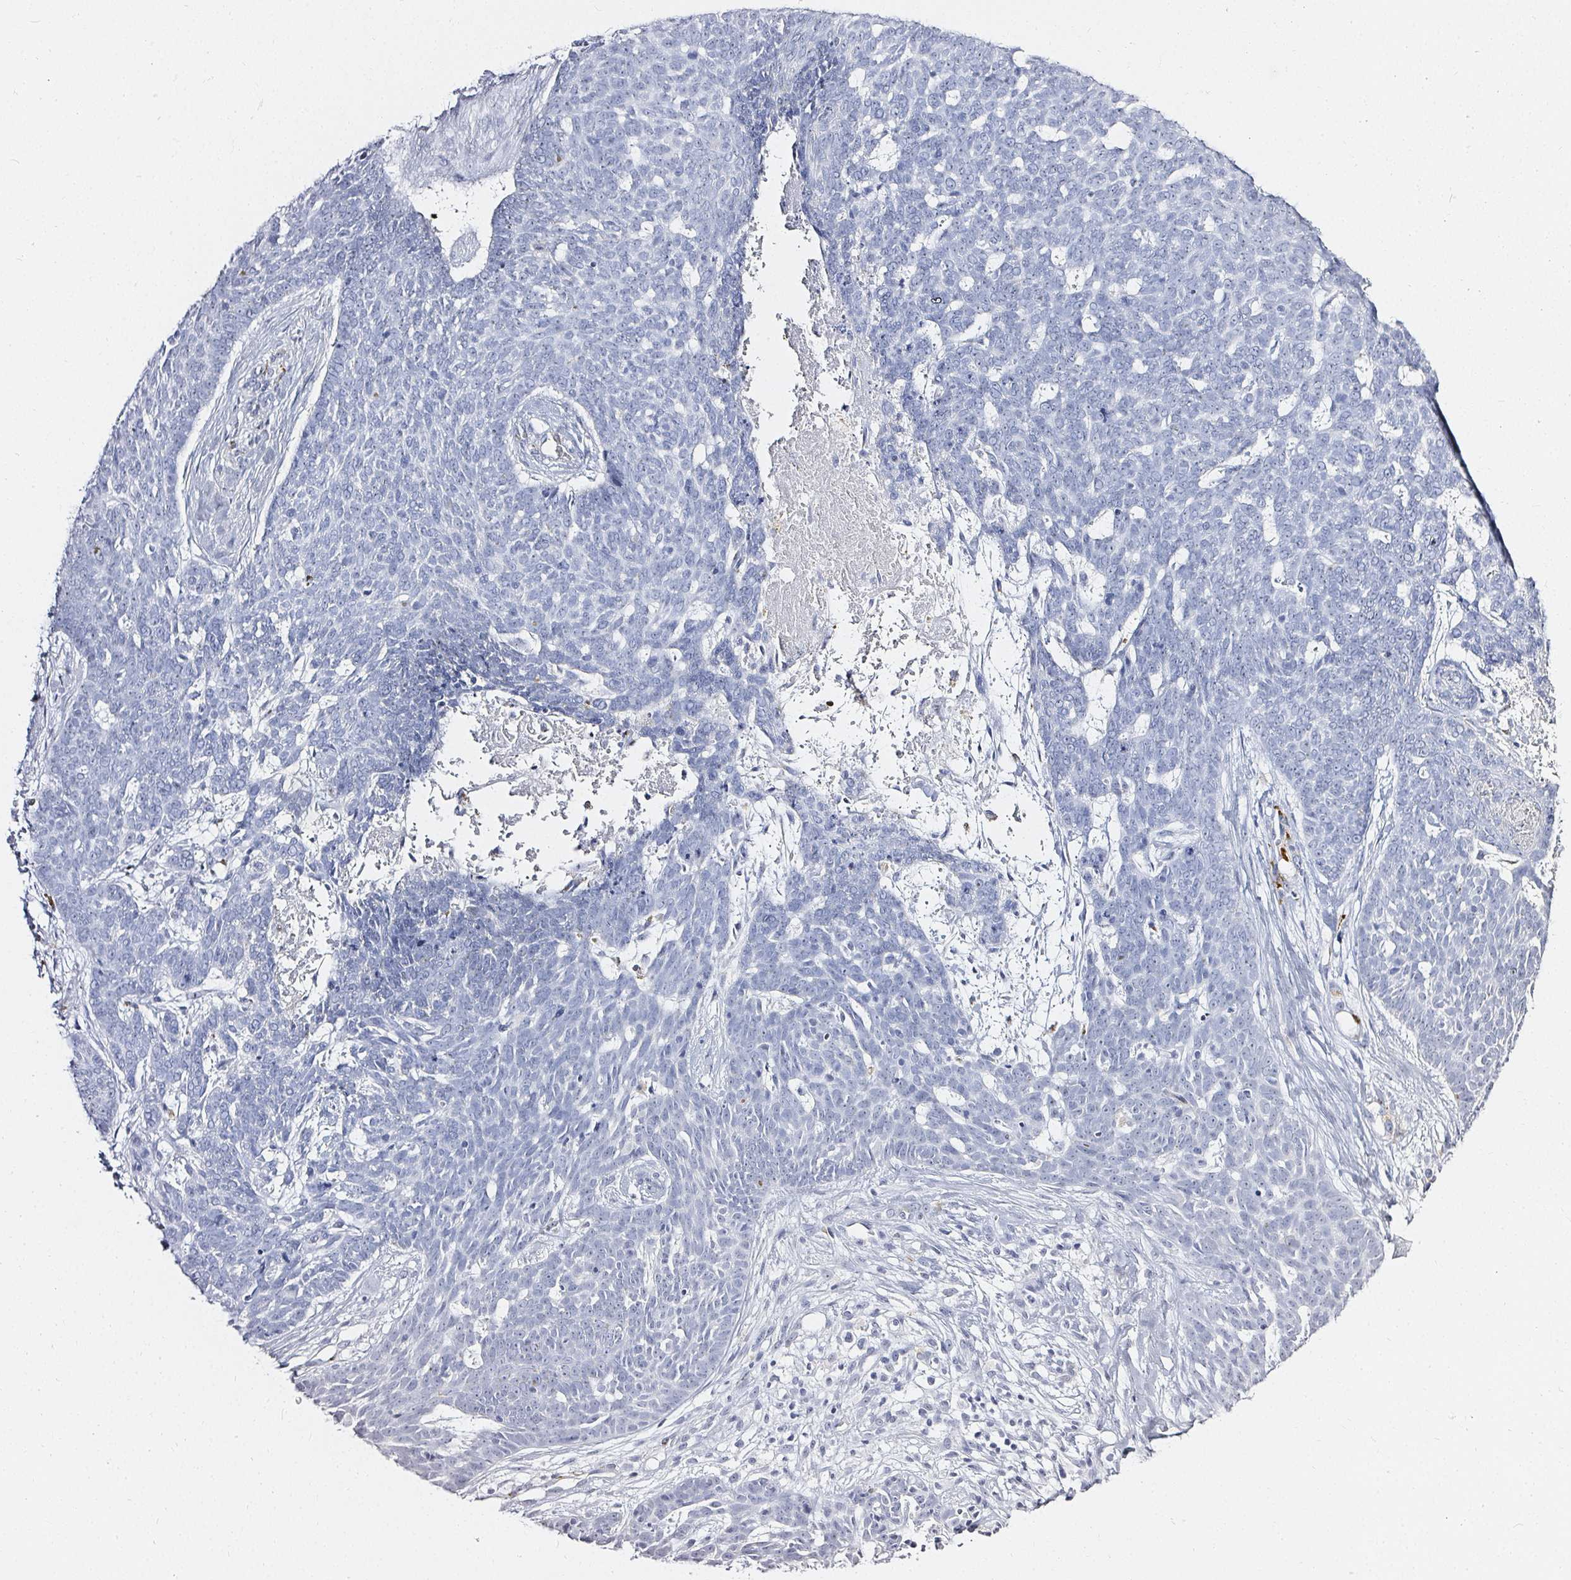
{"staining": {"intensity": "negative", "quantity": "none", "location": "none"}, "tissue": "skin cancer", "cell_type": "Tumor cells", "image_type": "cancer", "snomed": [{"axis": "morphology", "description": "Basal cell carcinoma"}, {"axis": "topography", "description": "Skin"}], "caption": "DAB (3,3'-diaminobenzidine) immunohistochemical staining of basal cell carcinoma (skin) demonstrates no significant expression in tumor cells.", "gene": "ACAN", "patient": {"sex": "female", "age": 78}}